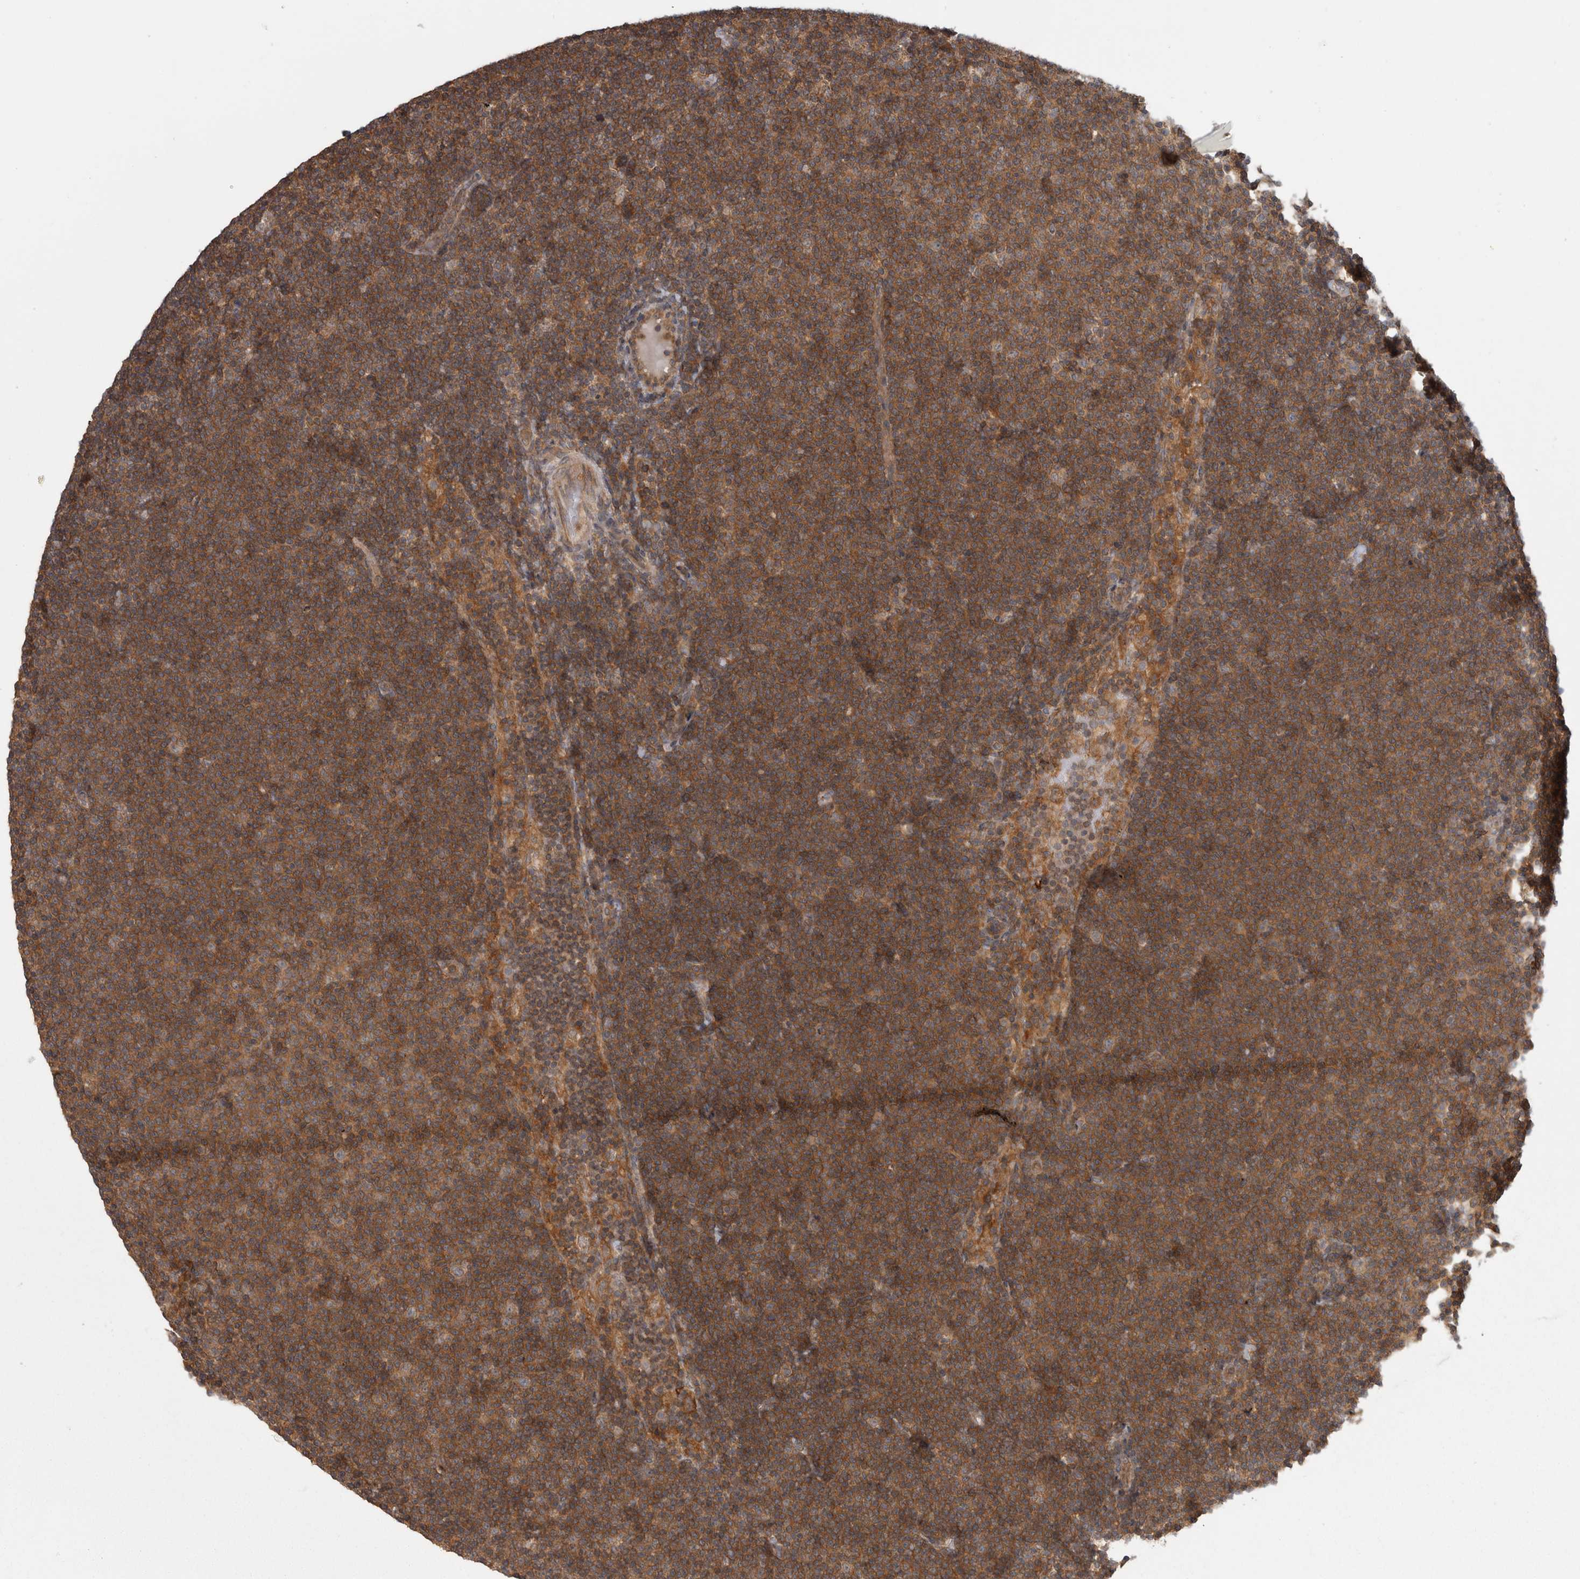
{"staining": {"intensity": "strong", "quantity": ">75%", "location": "cytoplasmic/membranous"}, "tissue": "lymphoma", "cell_type": "Tumor cells", "image_type": "cancer", "snomed": [{"axis": "morphology", "description": "Malignant lymphoma, non-Hodgkin's type, Low grade"}, {"axis": "topography", "description": "Lymph node"}], "caption": "Low-grade malignant lymphoma, non-Hodgkin's type was stained to show a protein in brown. There is high levels of strong cytoplasmic/membranous positivity in about >75% of tumor cells.", "gene": "MICU3", "patient": {"sex": "female", "age": 53}}